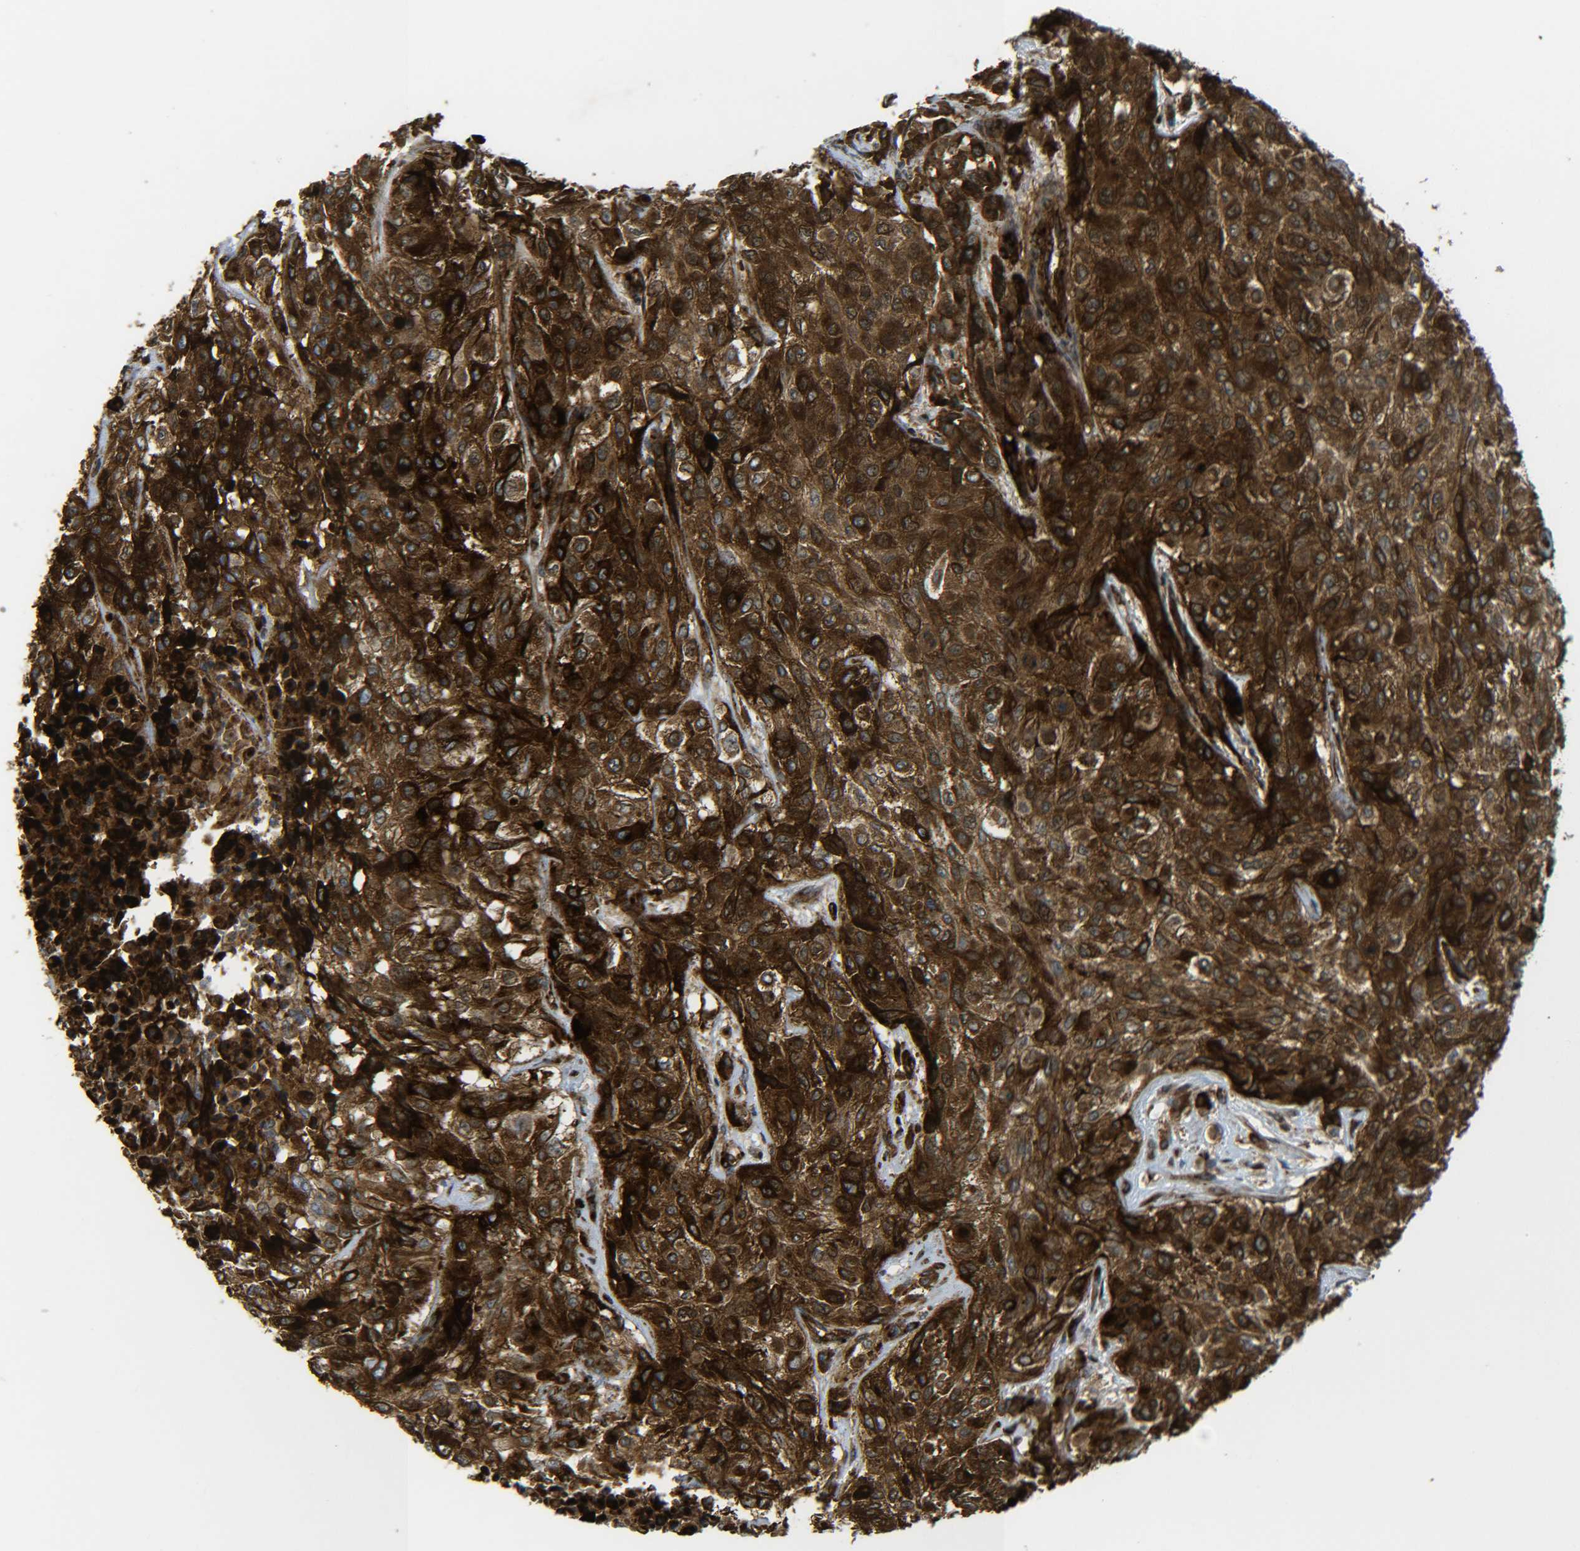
{"staining": {"intensity": "strong", "quantity": ">75%", "location": "cytoplasmic/membranous"}, "tissue": "urothelial cancer", "cell_type": "Tumor cells", "image_type": "cancer", "snomed": [{"axis": "morphology", "description": "Urothelial carcinoma, High grade"}, {"axis": "topography", "description": "Urinary bladder"}], "caption": "Immunohistochemistry (IHC) image of neoplastic tissue: urothelial cancer stained using immunohistochemistry demonstrates high levels of strong protein expression localized specifically in the cytoplasmic/membranous of tumor cells, appearing as a cytoplasmic/membranous brown color.", "gene": "ECE1", "patient": {"sex": "male", "age": 57}}